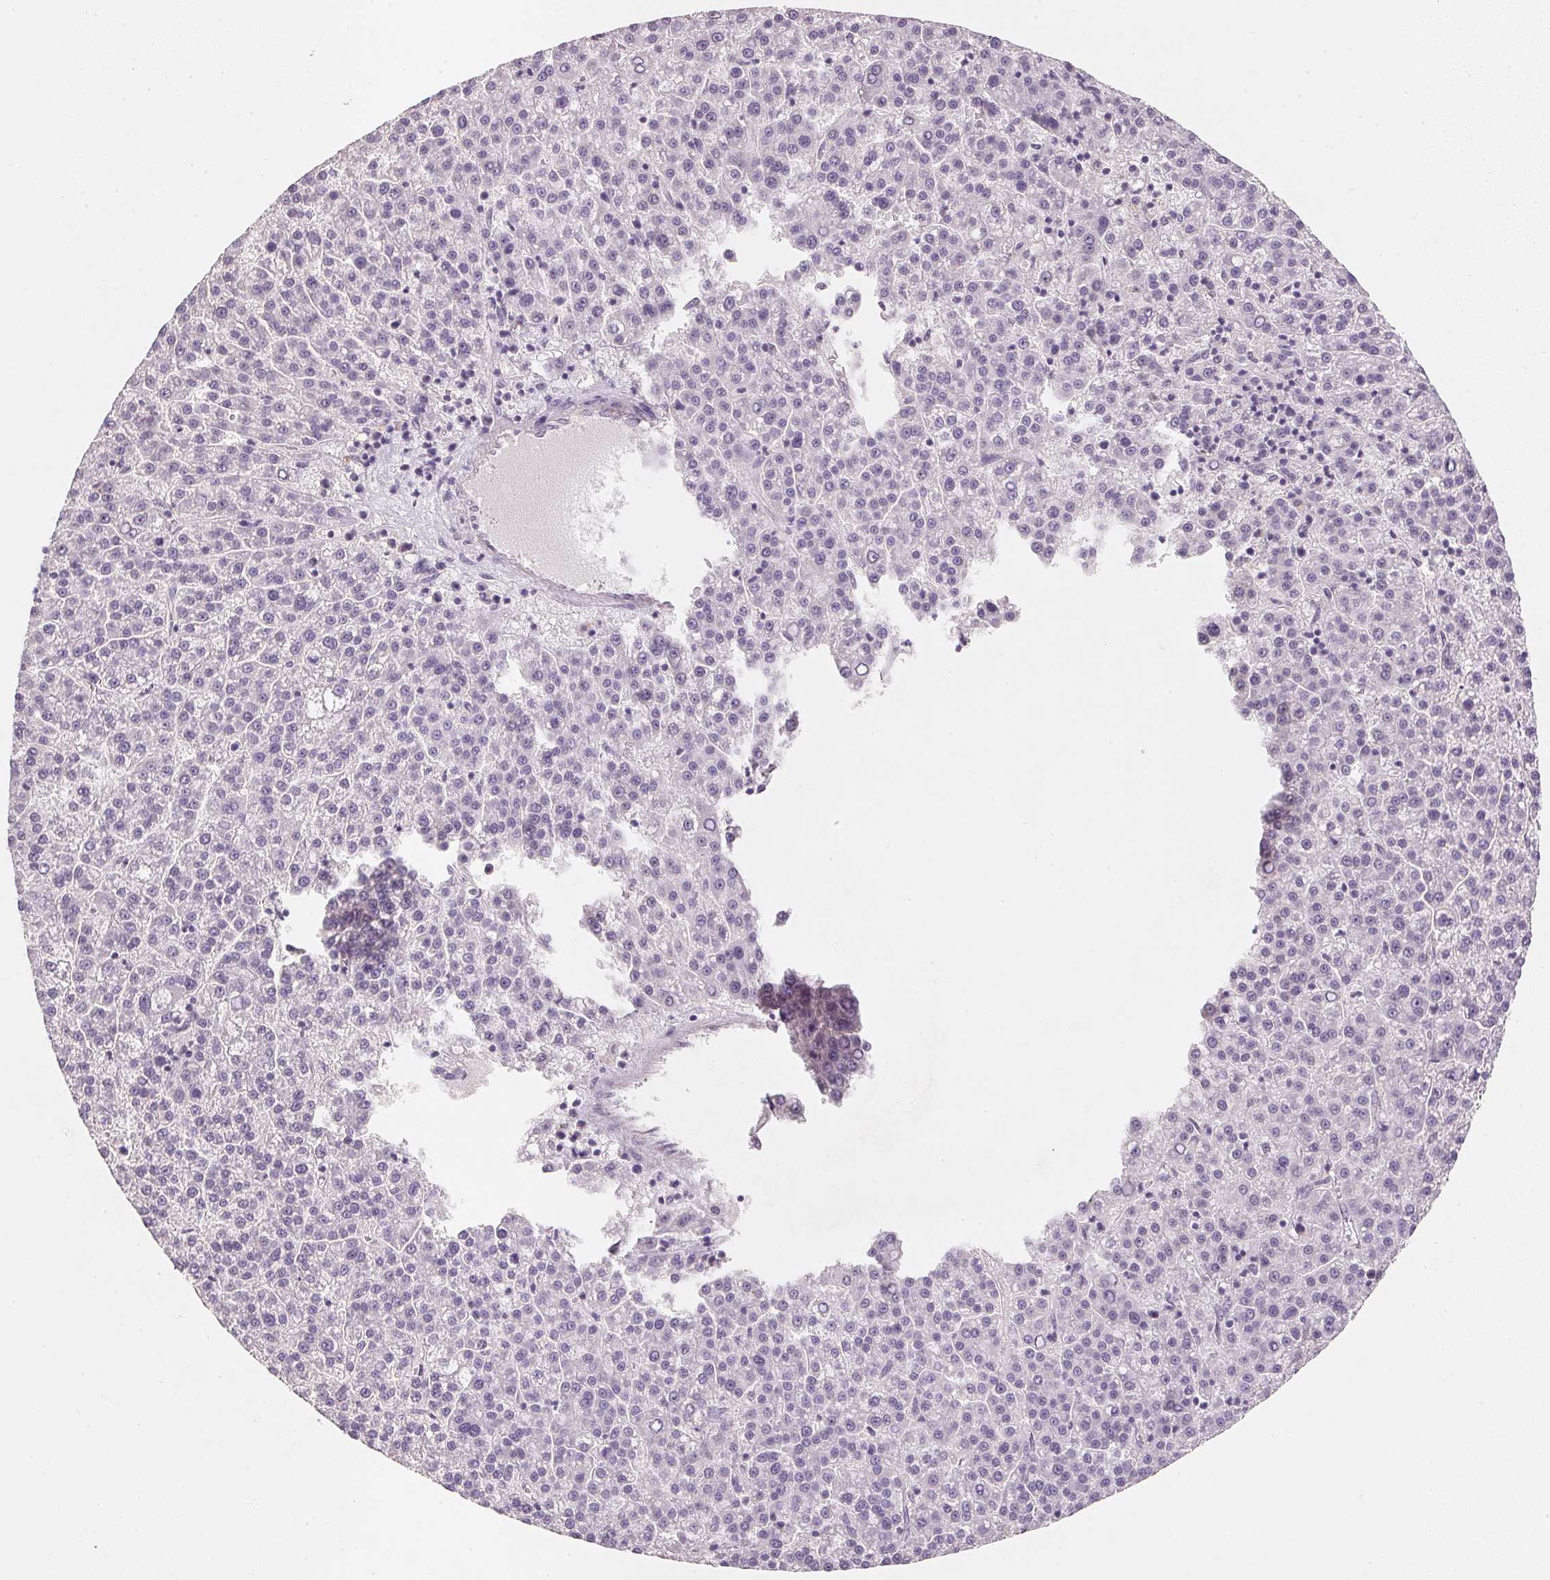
{"staining": {"intensity": "negative", "quantity": "none", "location": "none"}, "tissue": "liver cancer", "cell_type": "Tumor cells", "image_type": "cancer", "snomed": [{"axis": "morphology", "description": "Carcinoma, Hepatocellular, NOS"}, {"axis": "topography", "description": "Liver"}], "caption": "Micrograph shows no significant protein expression in tumor cells of liver hepatocellular carcinoma. (Brightfield microscopy of DAB immunohistochemistry at high magnification).", "gene": "CXCL5", "patient": {"sex": "female", "age": 58}}